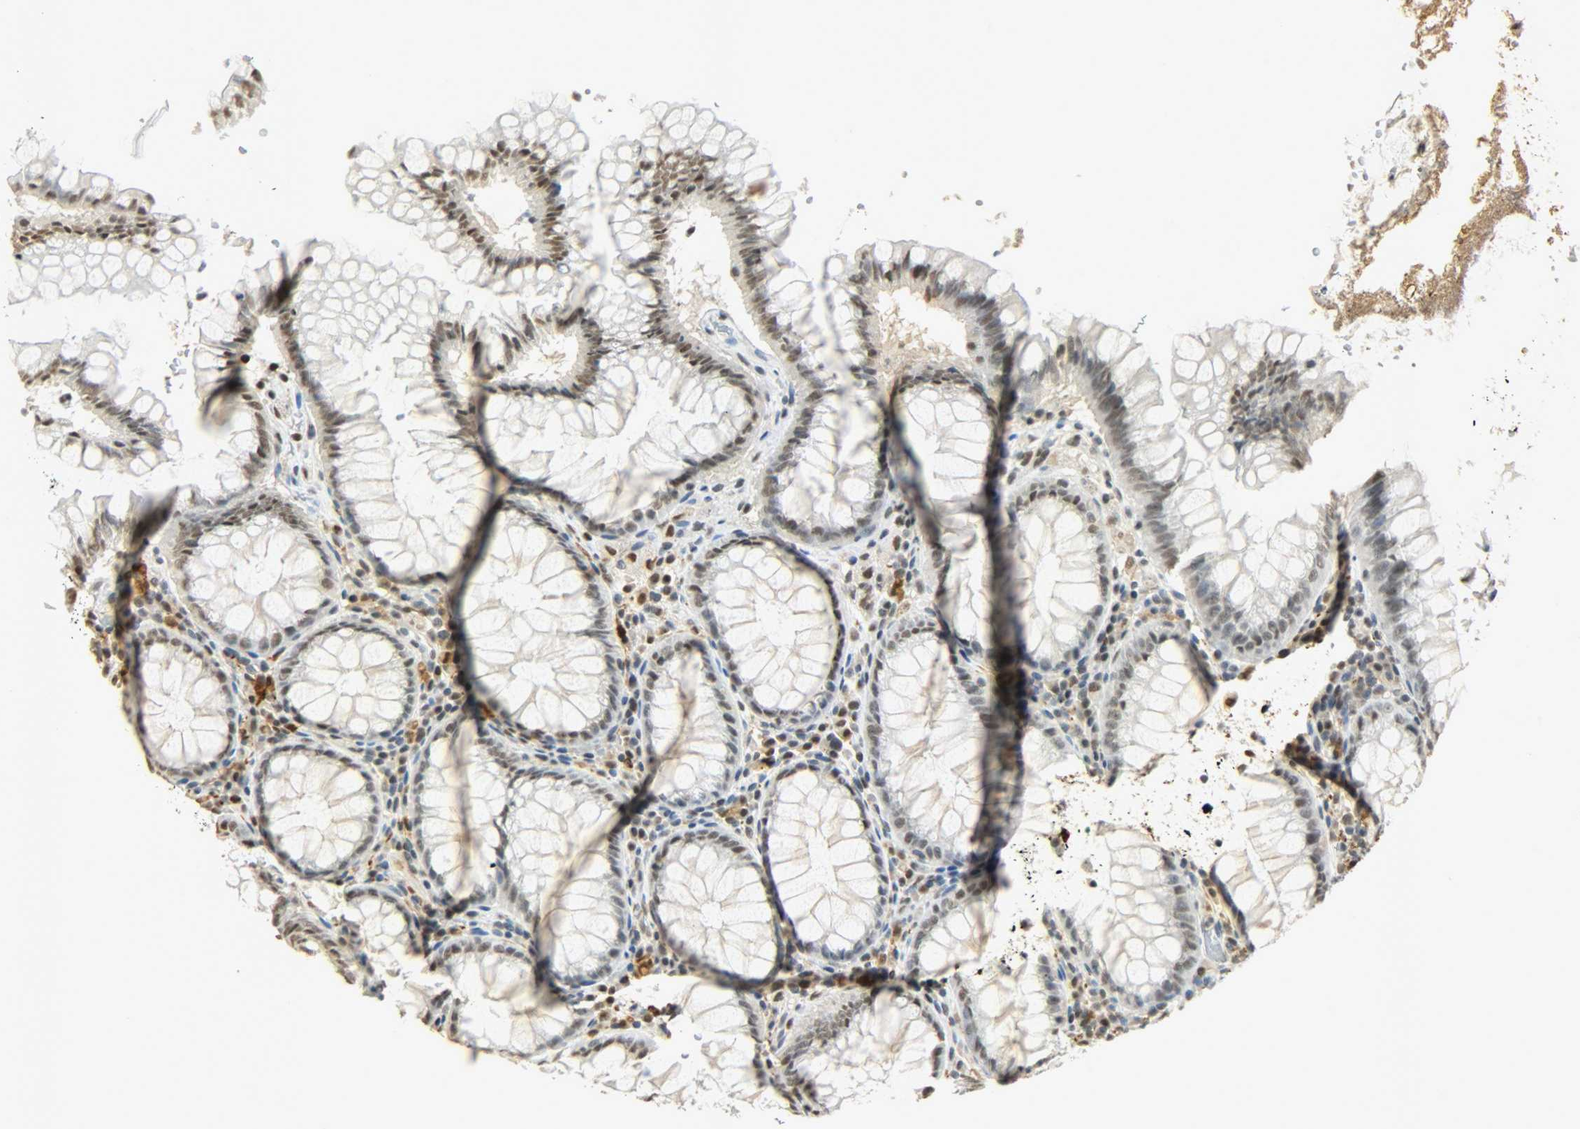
{"staining": {"intensity": "negative", "quantity": "none", "location": "none"}, "tissue": "colon", "cell_type": "Endothelial cells", "image_type": "normal", "snomed": [{"axis": "morphology", "description": "Normal tissue, NOS"}, {"axis": "topography", "description": "Colon"}], "caption": "DAB (3,3'-diaminobenzidine) immunohistochemical staining of benign human colon demonstrates no significant expression in endothelial cells. The staining is performed using DAB (3,3'-diaminobenzidine) brown chromogen with nuclei counter-stained in using hematoxylin.", "gene": "NGFR", "patient": {"sex": "female", "age": 46}}